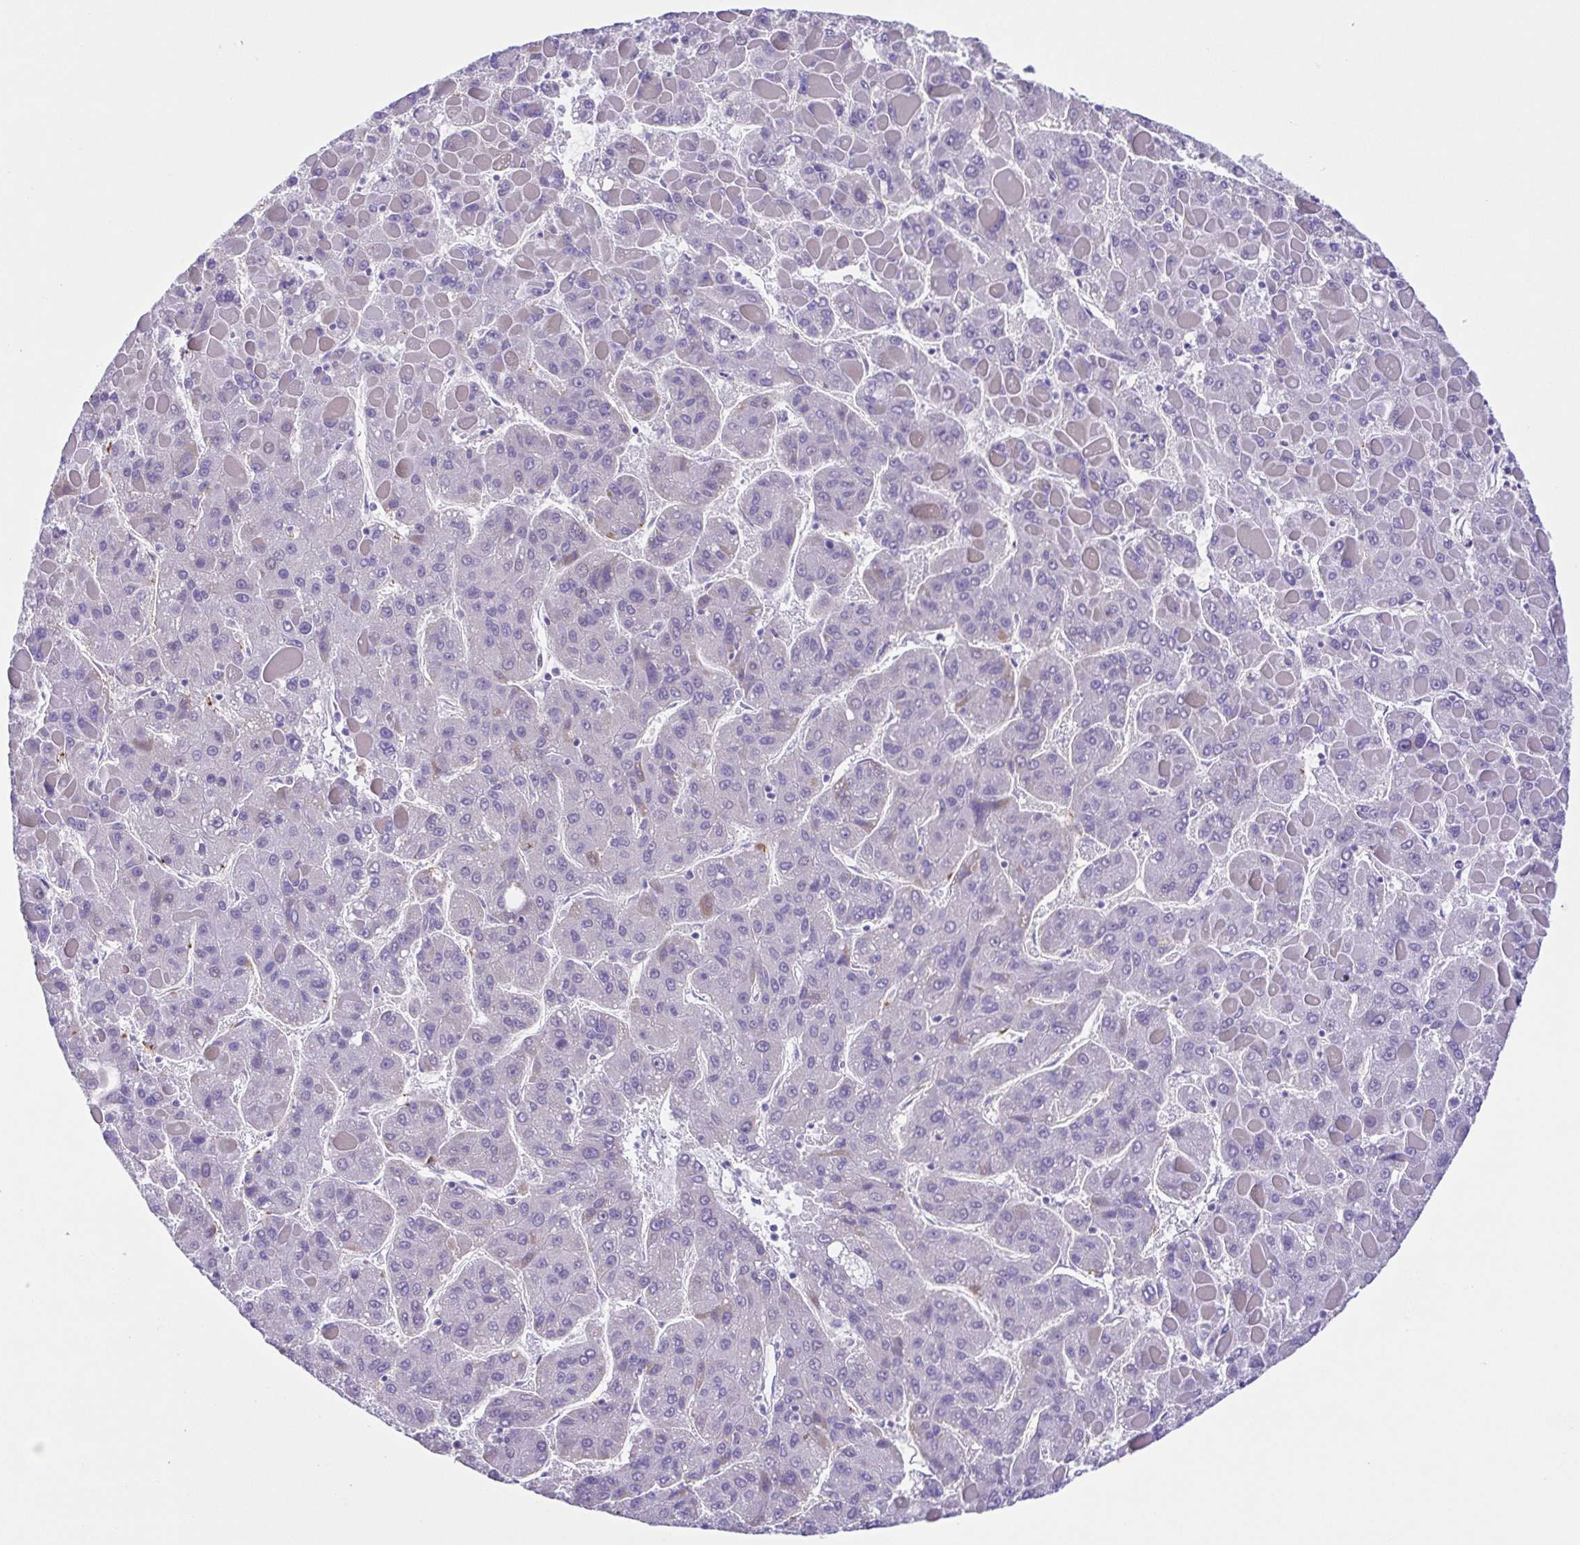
{"staining": {"intensity": "negative", "quantity": "none", "location": "none"}, "tissue": "liver cancer", "cell_type": "Tumor cells", "image_type": "cancer", "snomed": [{"axis": "morphology", "description": "Carcinoma, Hepatocellular, NOS"}, {"axis": "topography", "description": "Liver"}], "caption": "The immunohistochemistry image has no significant positivity in tumor cells of hepatocellular carcinoma (liver) tissue. (DAB immunohistochemistry, high magnification).", "gene": "TGM3", "patient": {"sex": "female", "age": 82}}